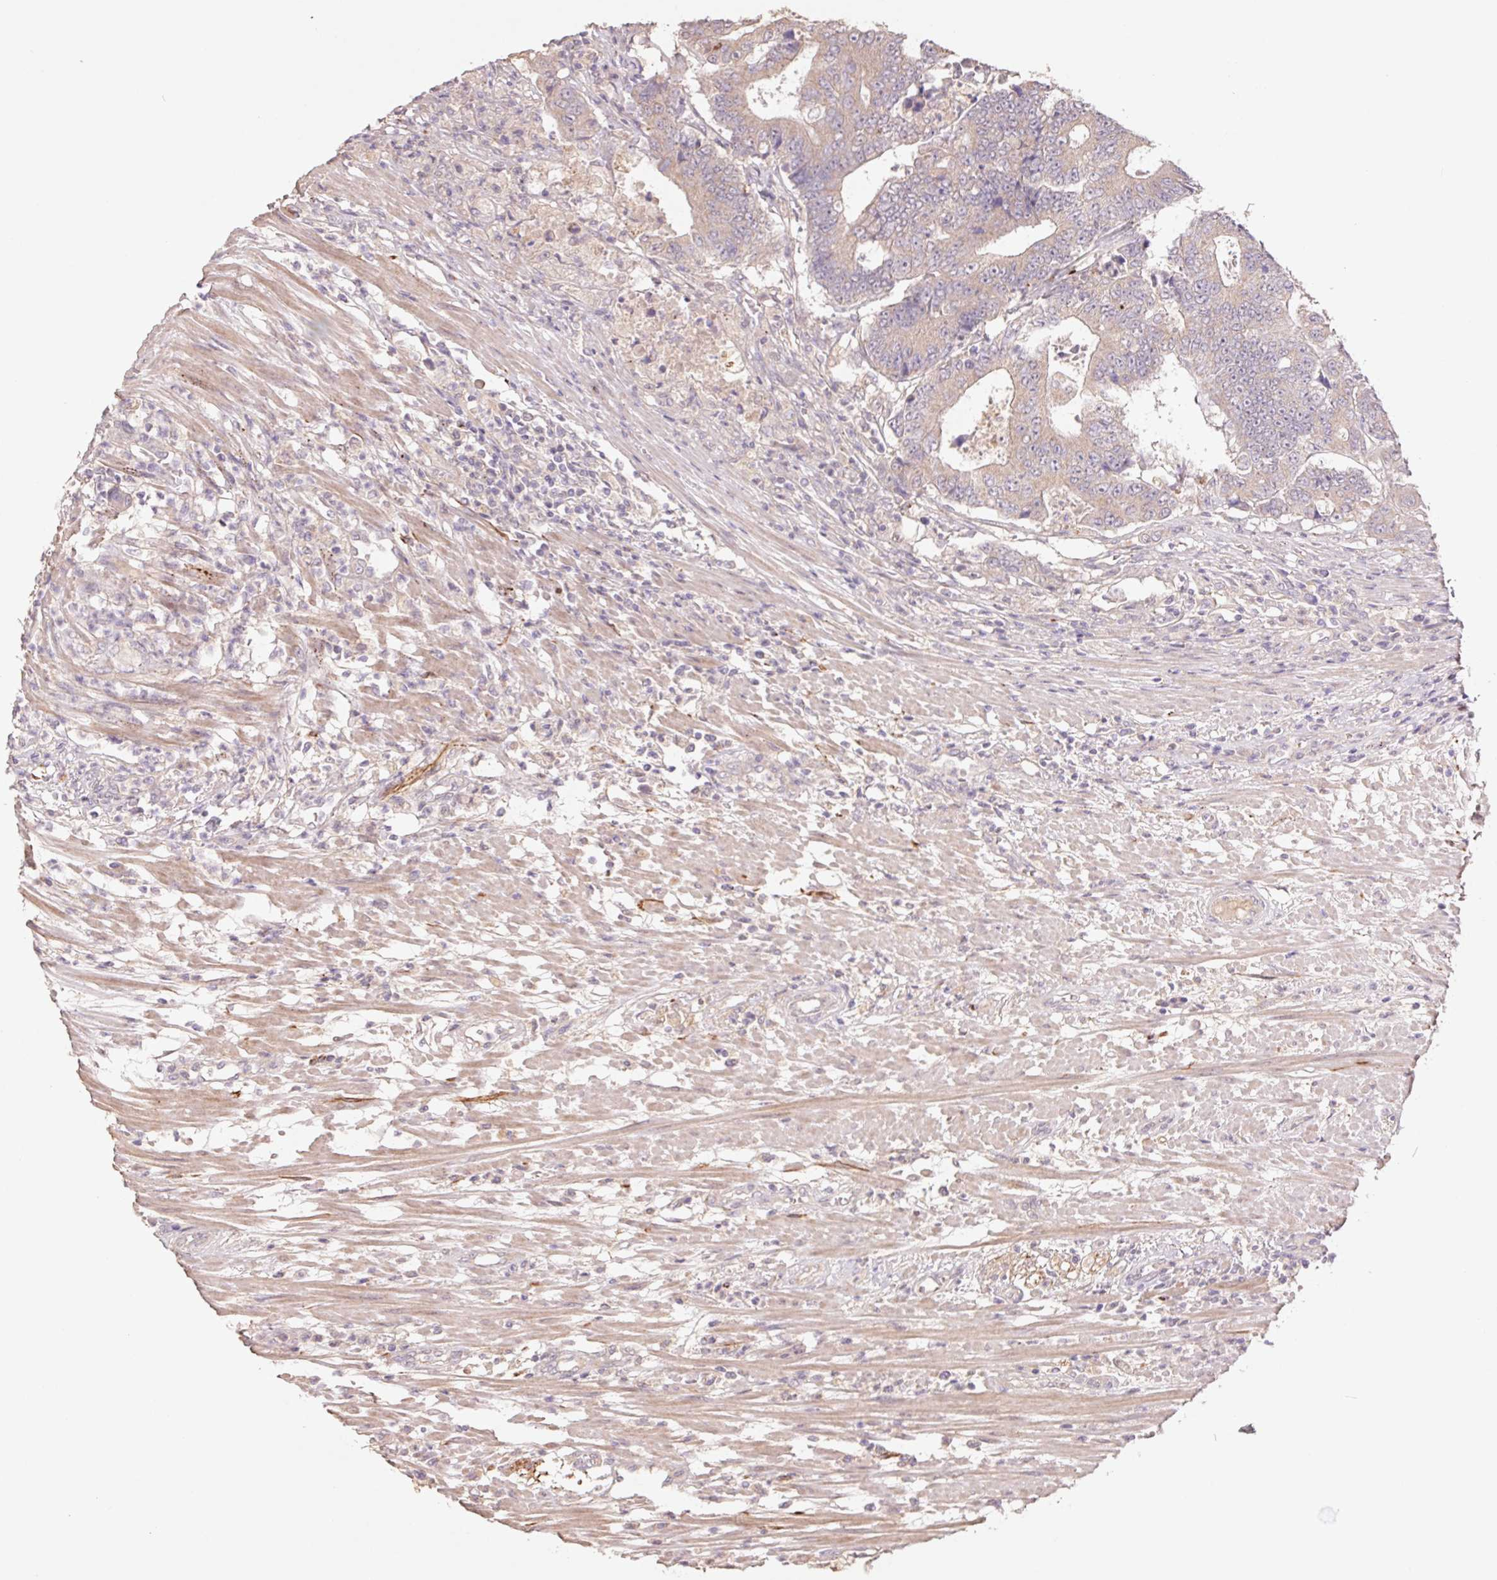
{"staining": {"intensity": "weak", "quantity": ">75%", "location": "cytoplasmic/membranous"}, "tissue": "colorectal cancer", "cell_type": "Tumor cells", "image_type": "cancer", "snomed": [{"axis": "morphology", "description": "Adenocarcinoma, NOS"}, {"axis": "topography", "description": "Colon"}], "caption": "High-magnification brightfield microscopy of colorectal cancer stained with DAB (3,3'-diaminobenzidine) (brown) and counterstained with hematoxylin (blue). tumor cells exhibit weak cytoplasmic/membranous expression is appreciated in approximately>75% of cells.", "gene": "GRM2", "patient": {"sex": "female", "age": 48}}